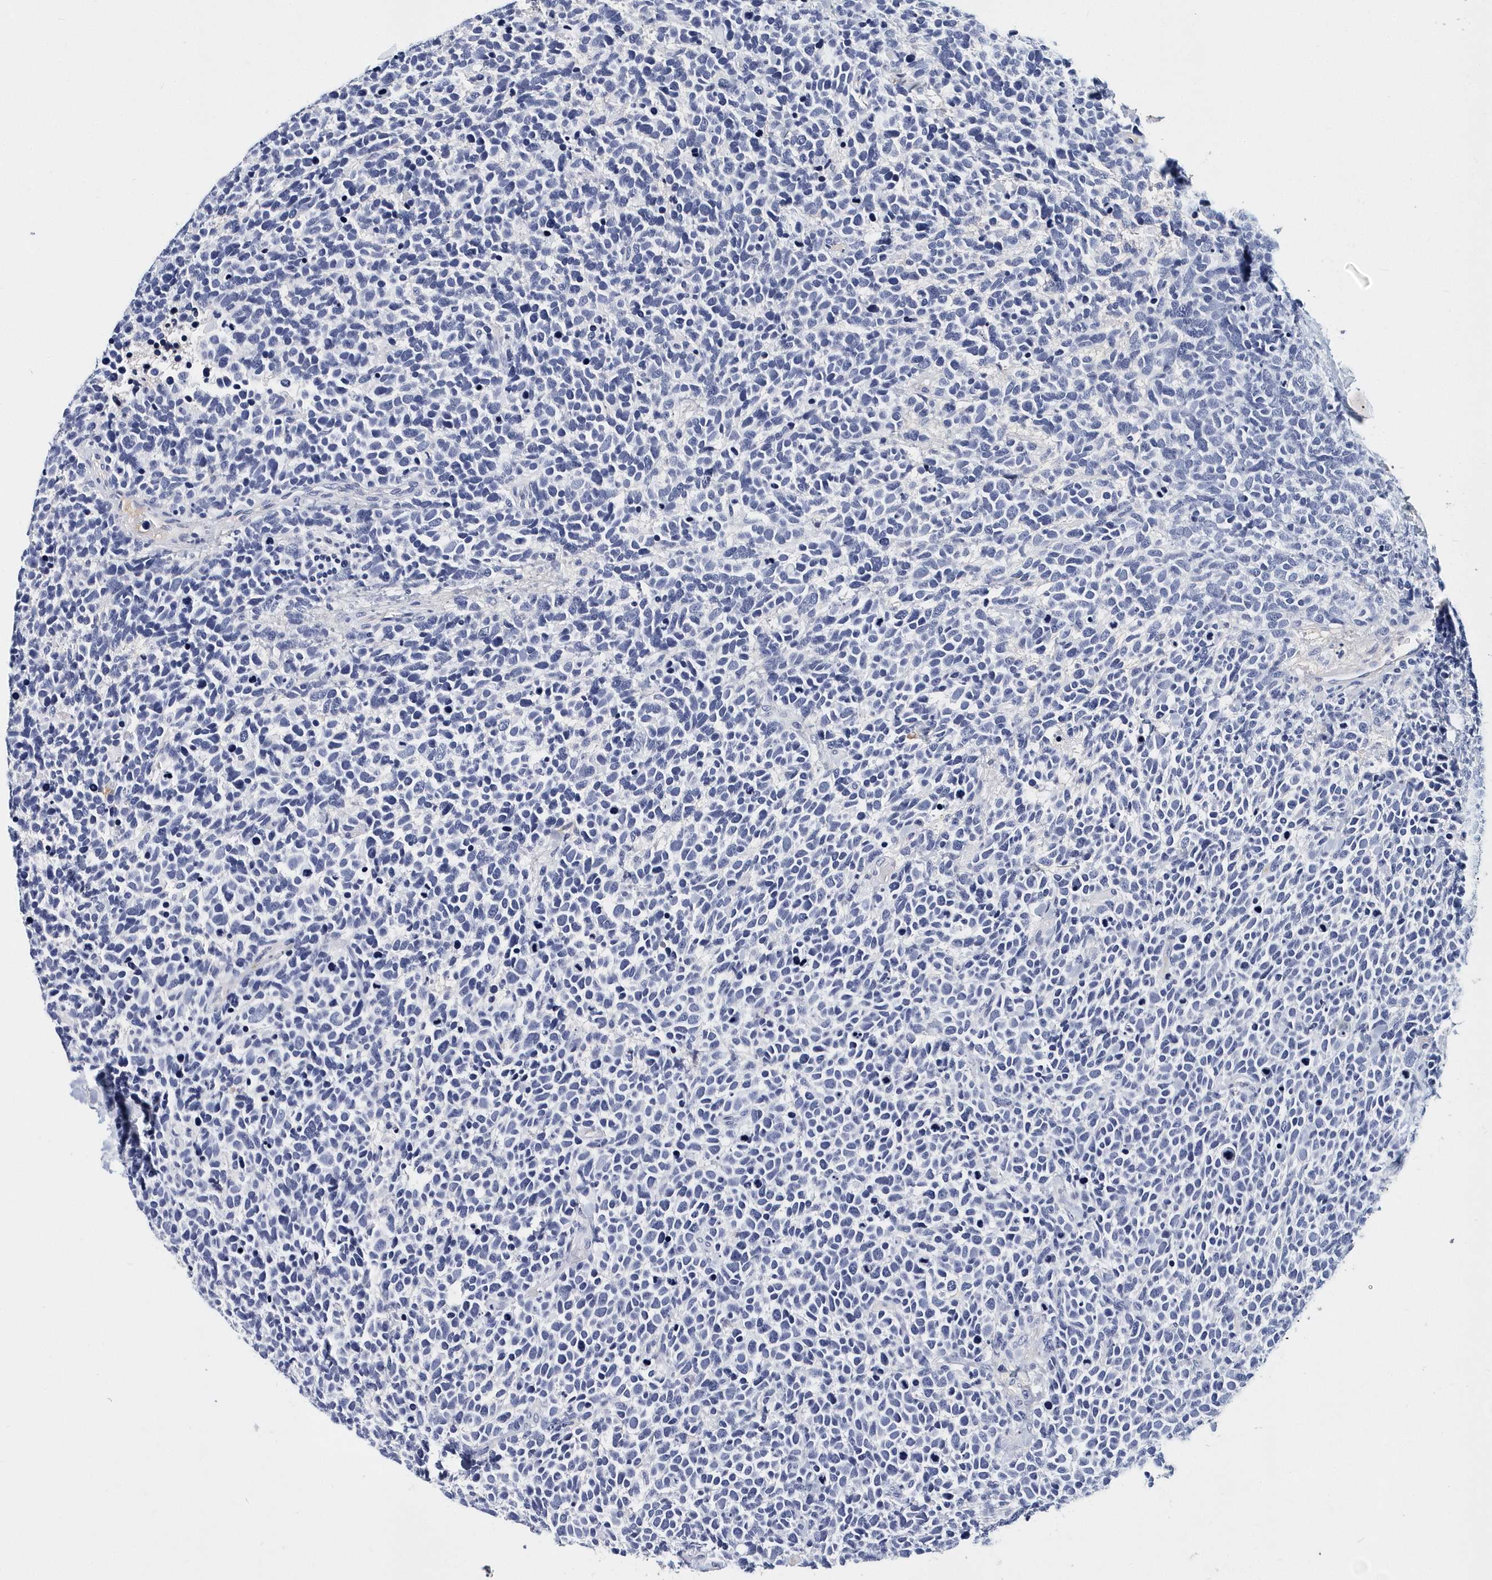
{"staining": {"intensity": "negative", "quantity": "none", "location": "none"}, "tissue": "urothelial cancer", "cell_type": "Tumor cells", "image_type": "cancer", "snomed": [{"axis": "morphology", "description": "Urothelial carcinoma, High grade"}, {"axis": "topography", "description": "Urinary bladder"}], "caption": "This photomicrograph is of urothelial carcinoma (high-grade) stained with immunohistochemistry to label a protein in brown with the nuclei are counter-stained blue. There is no expression in tumor cells.", "gene": "ITGA2B", "patient": {"sex": "female", "age": 82}}